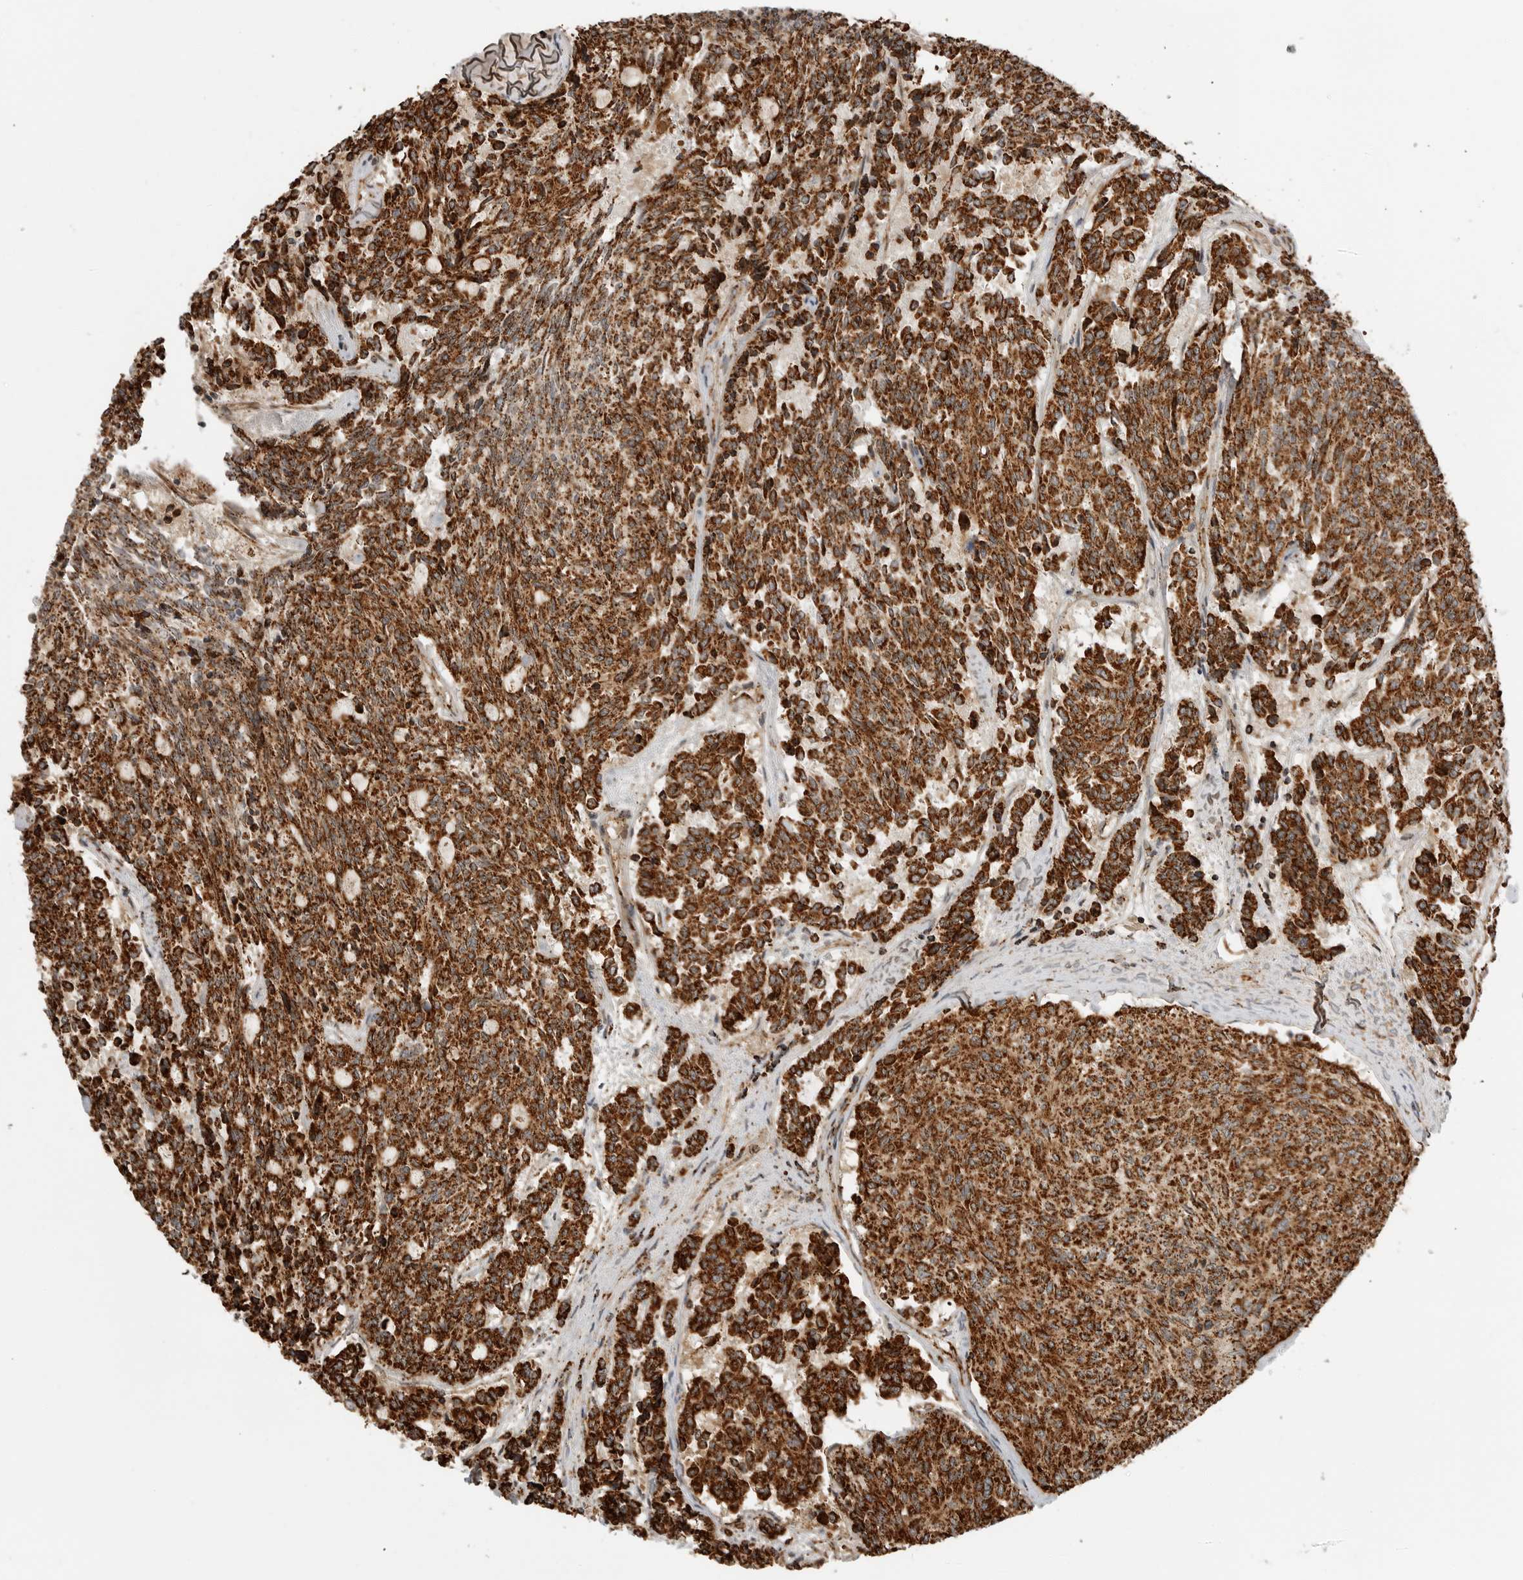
{"staining": {"intensity": "strong", "quantity": ">75%", "location": "cytoplasmic/membranous"}, "tissue": "carcinoid", "cell_type": "Tumor cells", "image_type": "cancer", "snomed": [{"axis": "morphology", "description": "Carcinoid, malignant, NOS"}, {"axis": "topography", "description": "Pancreas"}], "caption": "Immunohistochemical staining of human carcinoid demonstrates high levels of strong cytoplasmic/membranous positivity in approximately >75% of tumor cells.", "gene": "BMP2K", "patient": {"sex": "female", "age": 54}}